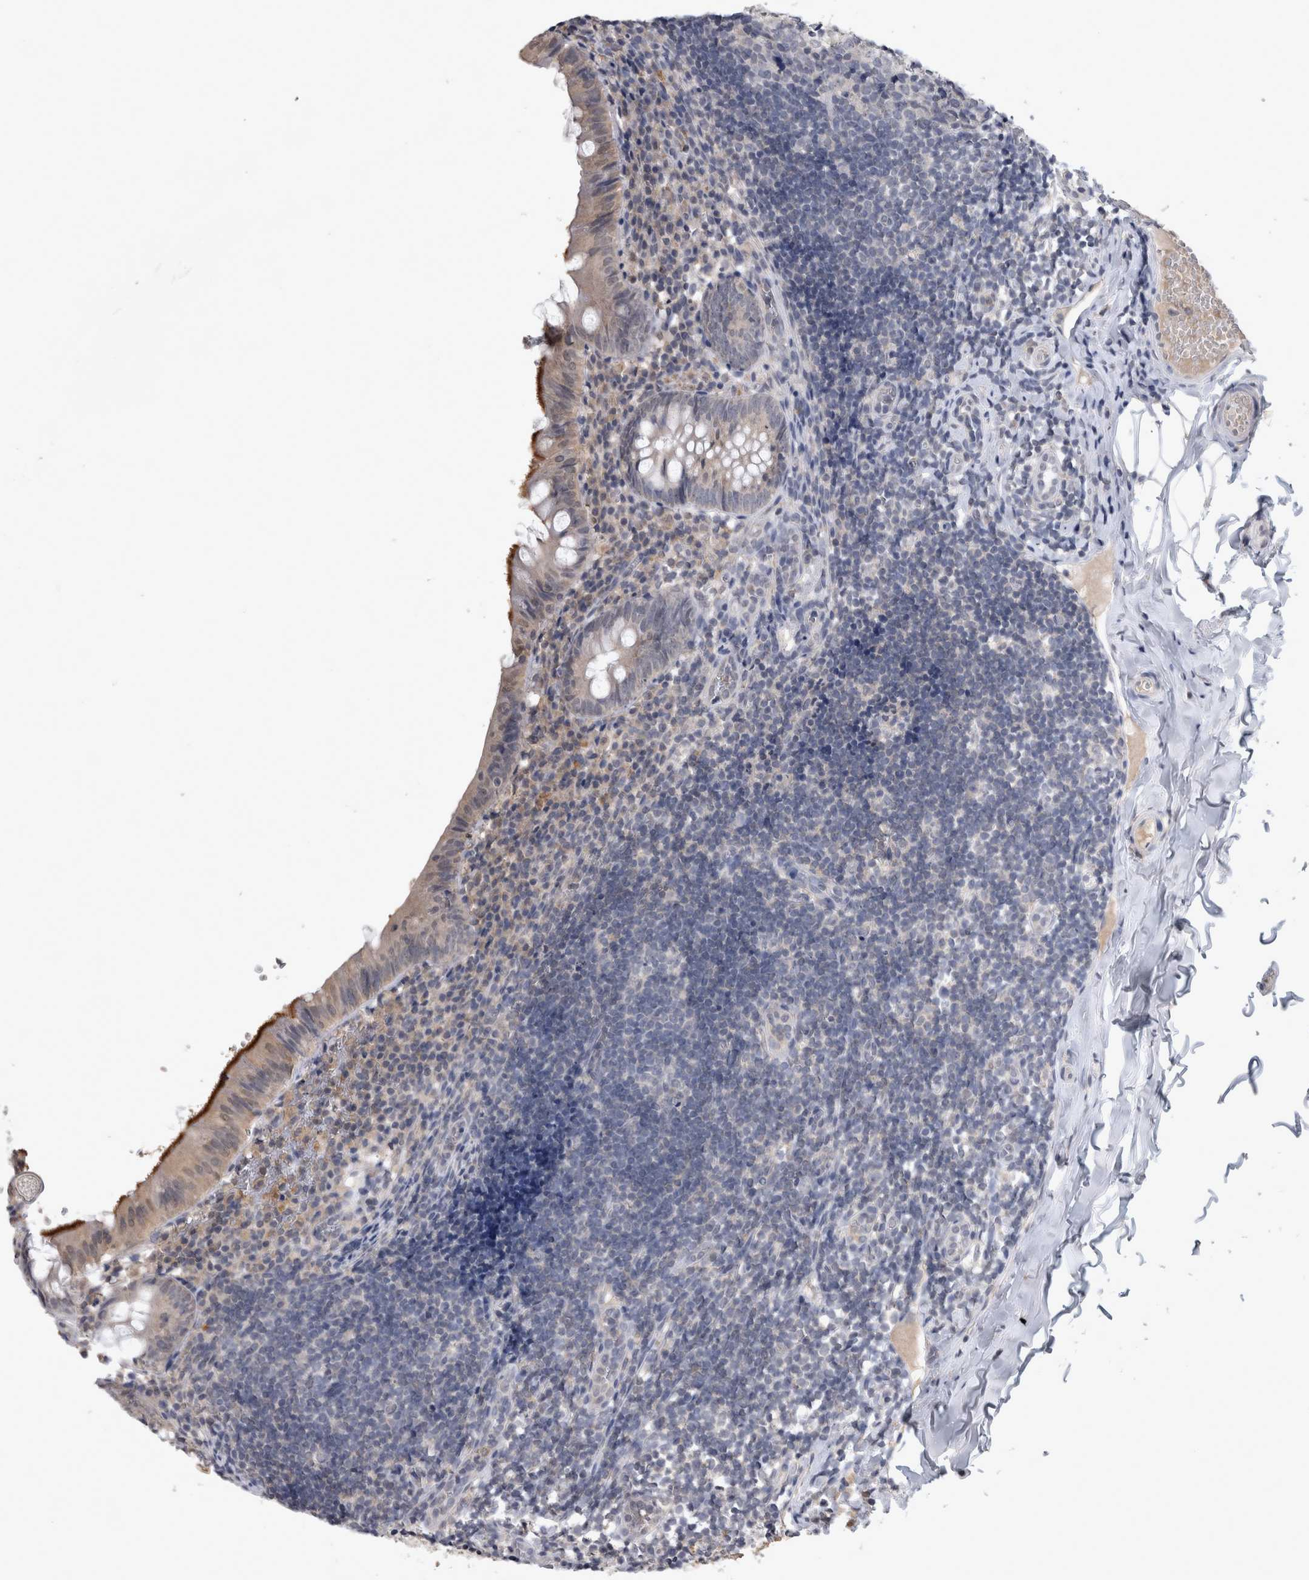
{"staining": {"intensity": "strong", "quantity": "<25%", "location": "cytoplasmic/membranous"}, "tissue": "appendix", "cell_type": "Glandular cells", "image_type": "normal", "snomed": [{"axis": "morphology", "description": "Normal tissue, NOS"}, {"axis": "topography", "description": "Appendix"}], "caption": "Immunohistochemical staining of unremarkable appendix displays <25% levels of strong cytoplasmic/membranous protein positivity in approximately <25% of glandular cells. Nuclei are stained in blue.", "gene": "WNT7A", "patient": {"sex": "male", "age": 8}}